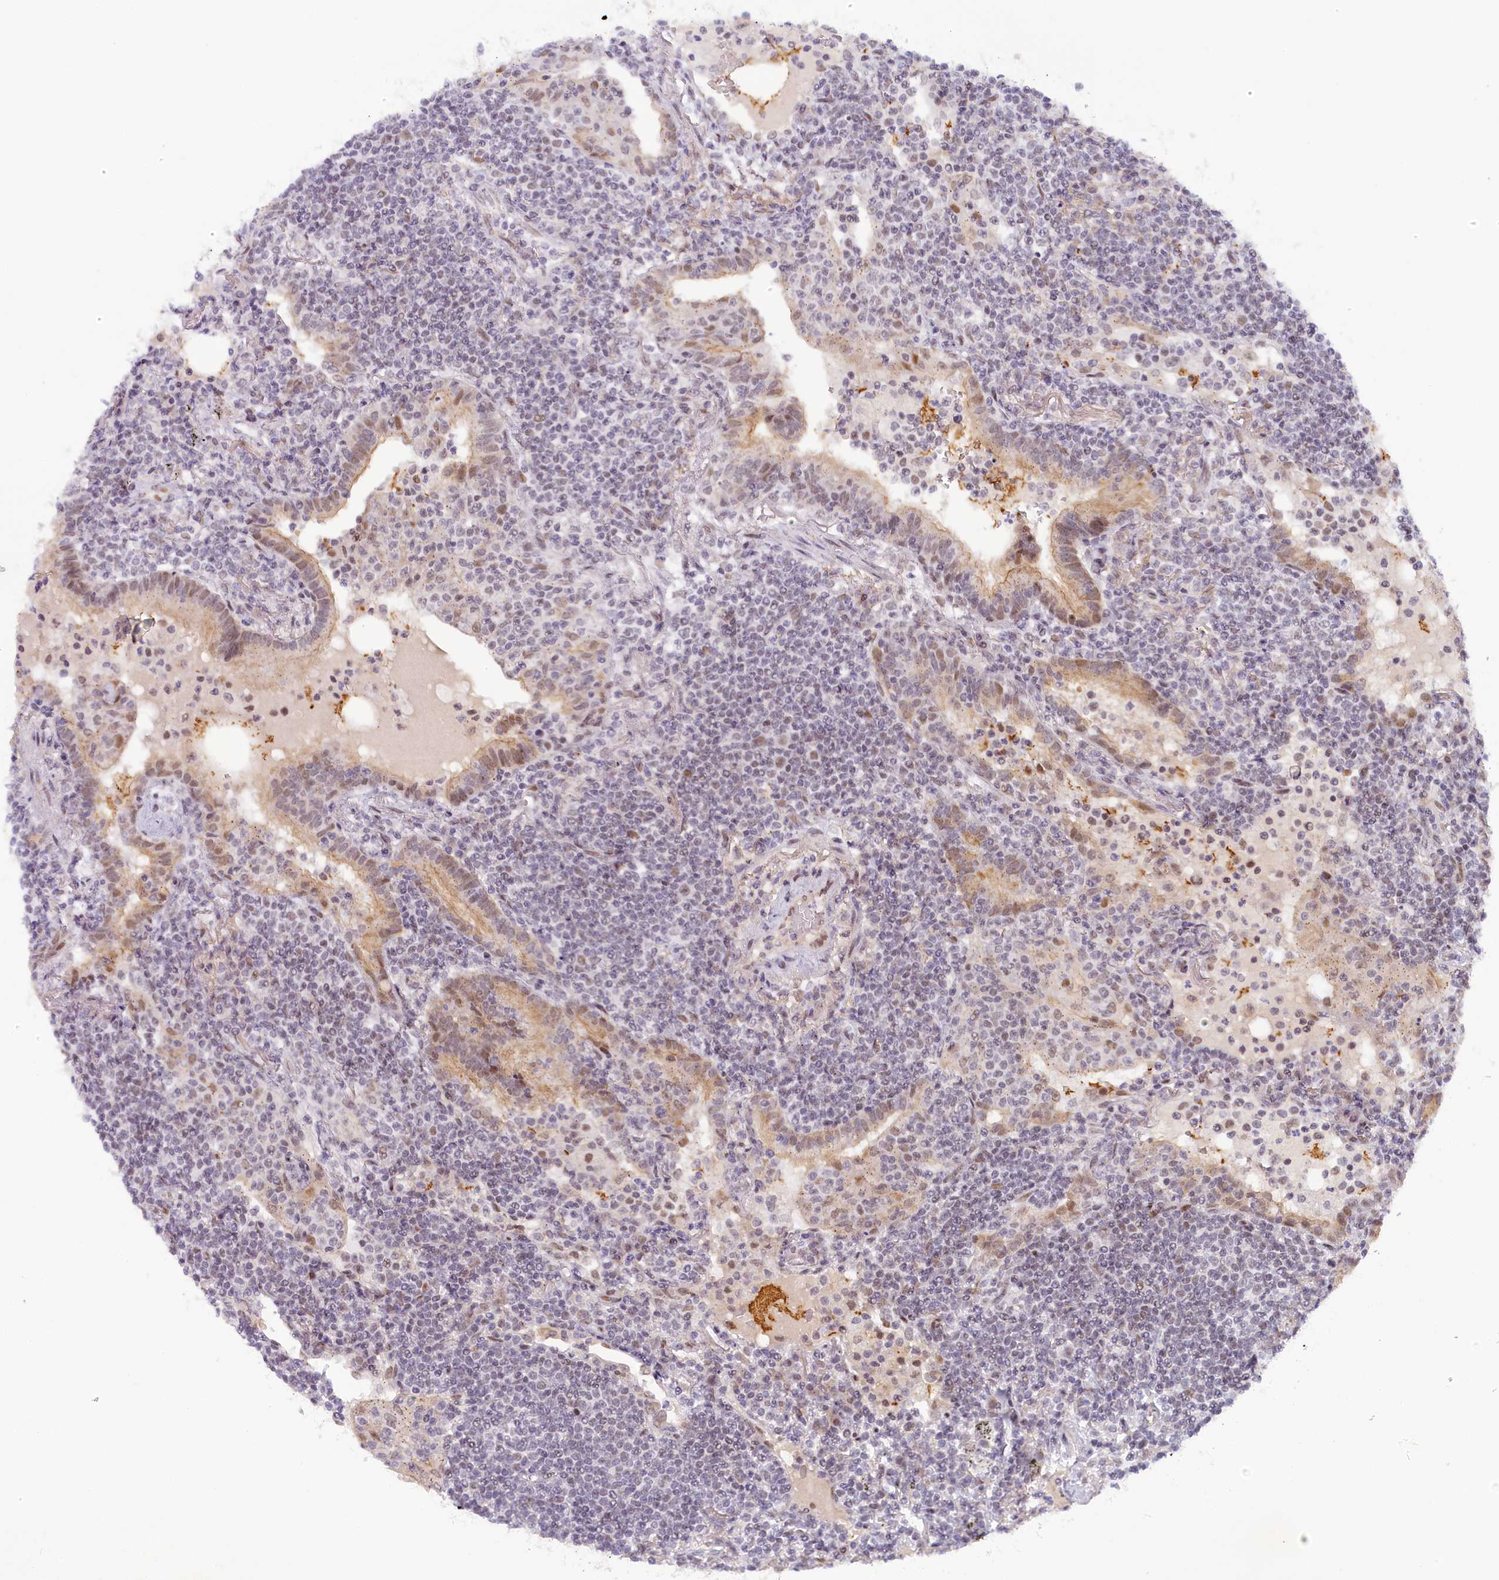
{"staining": {"intensity": "negative", "quantity": "none", "location": "none"}, "tissue": "lymphoma", "cell_type": "Tumor cells", "image_type": "cancer", "snomed": [{"axis": "morphology", "description": "Malignant lymphoma, non-Hodgkin's type, Low grade"}, {"axis": "topography", "description": "Lung"}], "caption": "Human low-grade malignant lymphoma, non-Hodgkin's type stained for a protein using immunohistochemistry displays no expression in tumor cells.", "gene": "SEC31B", "patient": {"sex": "female", "age": 71}}